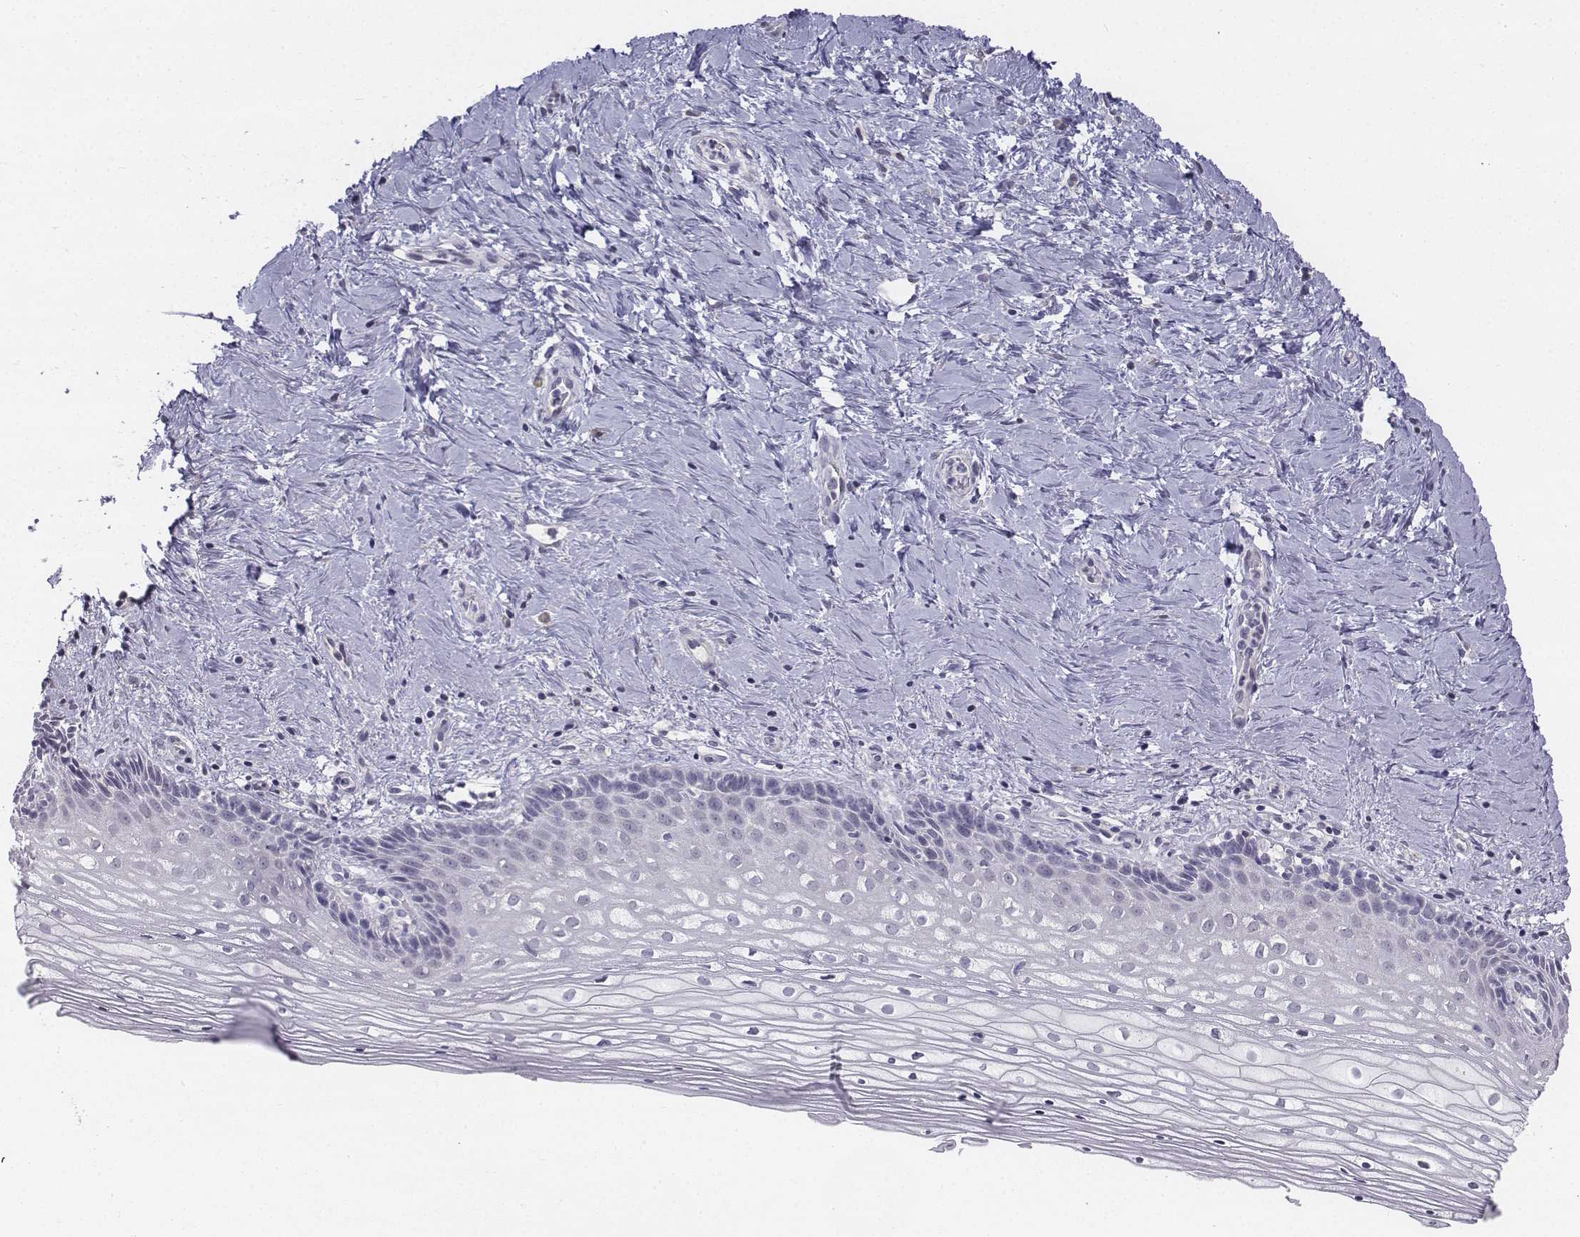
{"staining": {"intensity": "negative", "quantity": "none", "location": "none"}, "tissue": "vagina", "cell_type": "Squamous epithelial cells", "image_type": "normal", "snomed": [{"axis": "morphology", "description": "Normal tissue, NOS"}, {"axis": "topography", "description": "Vagina"}], "caption": "The micrograph exhibits no significant expression in squamous epithelial cells of vagina. Nuclei are stained in blue.", "gene": "PENK", "patient": {"sex": "female", "age": 45}}